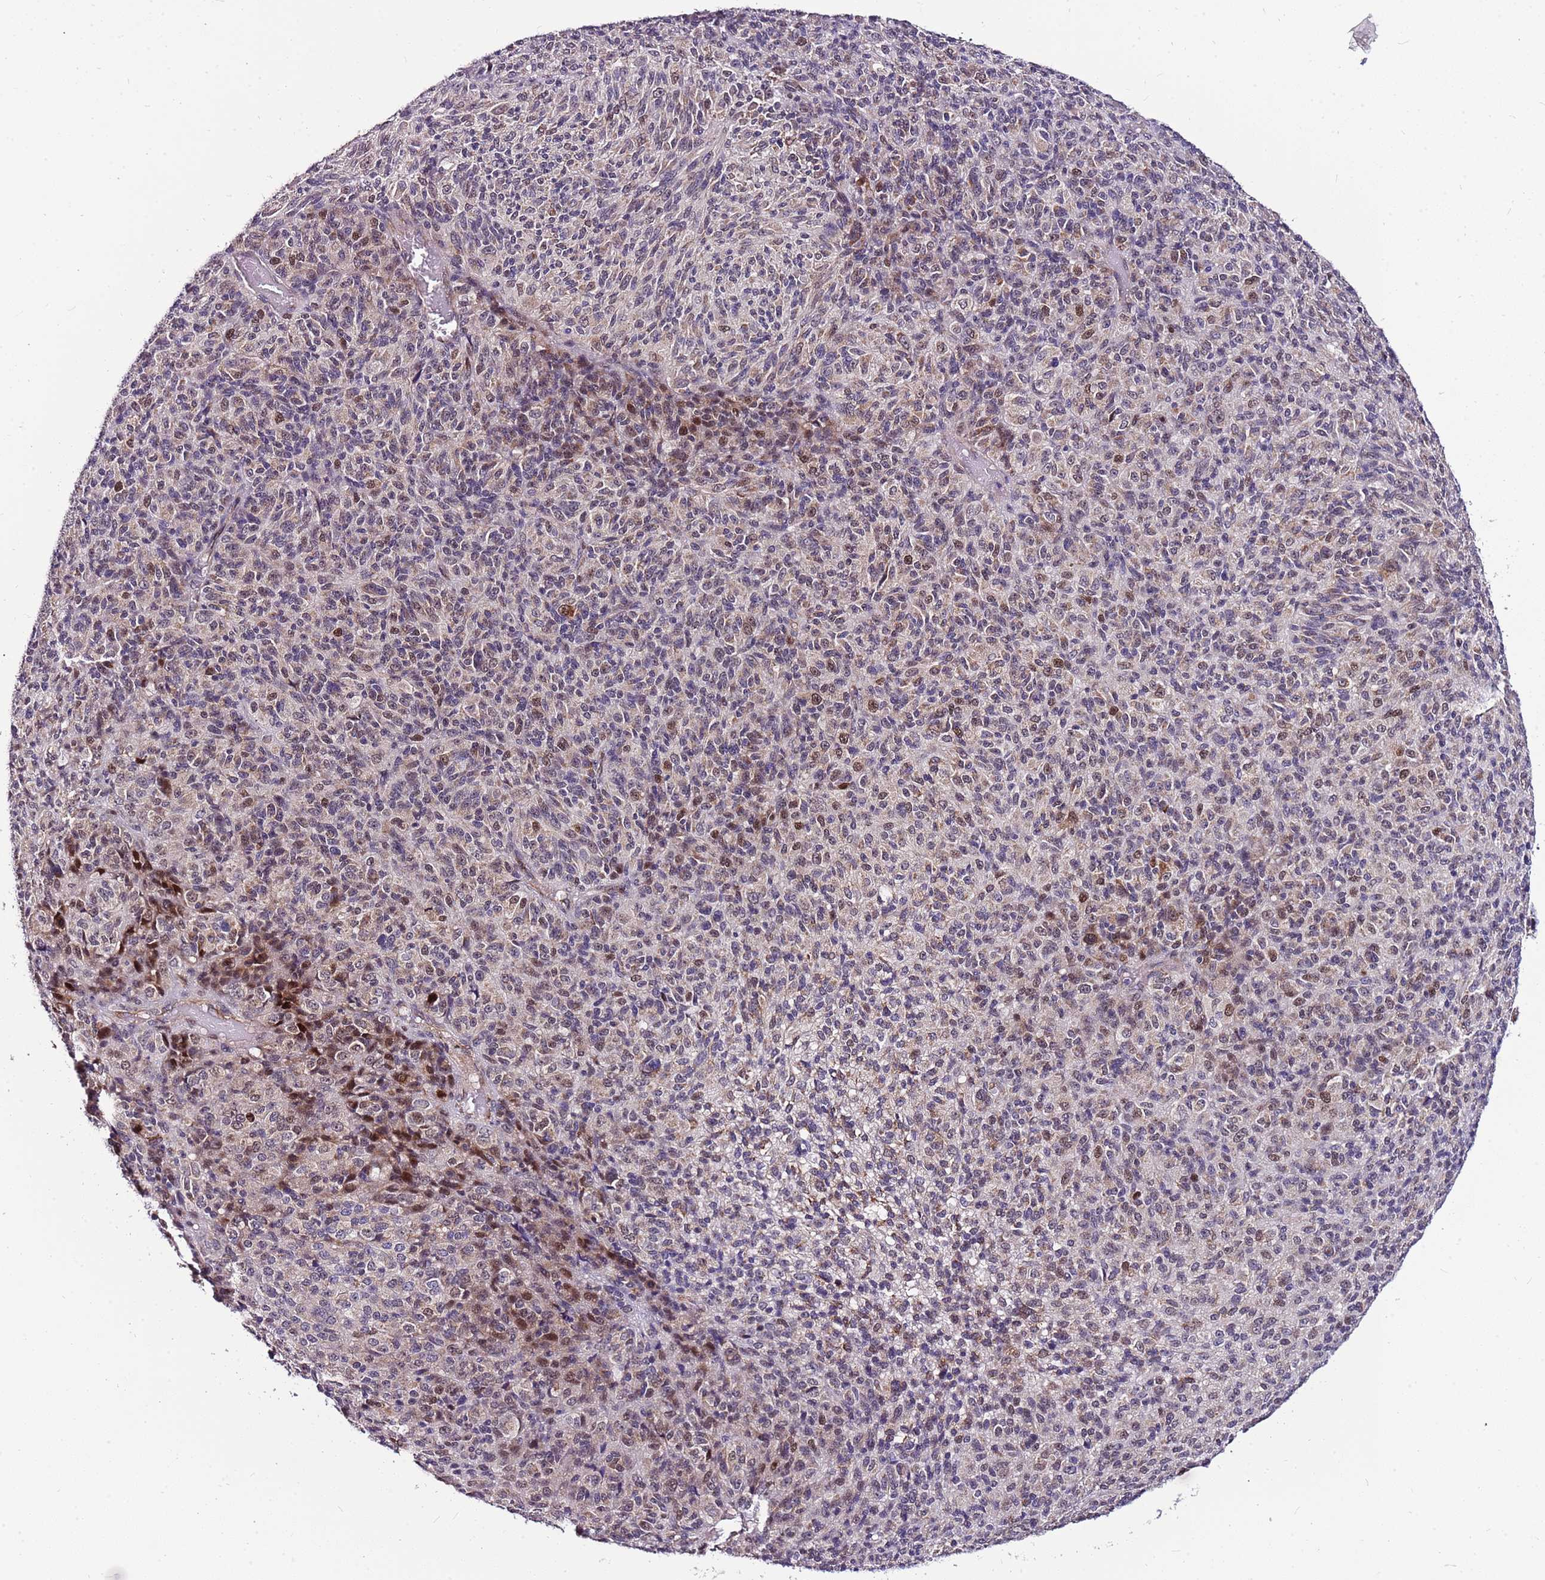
{"staining": {"intensity": "moderate", "quantity": "<25%", "location": "nuclear"}, "tissue": "melanoma", "cell_type": "Tumor cells", "image_type": "cancer", "snomed": [{"axis": "morphology", "description": "Malignant melanoma, Metastatic site"}, {"axis": "topography", "description": "Brain"}], "caption": "The image shows immunohistochemical staining of malignant melanoma (metastatic site). There is moderate nuclear positivity is identified in approximately <25% of tumor cells.", "gene": "POLE3", "patient": {"sex": "female", "age": 56}}